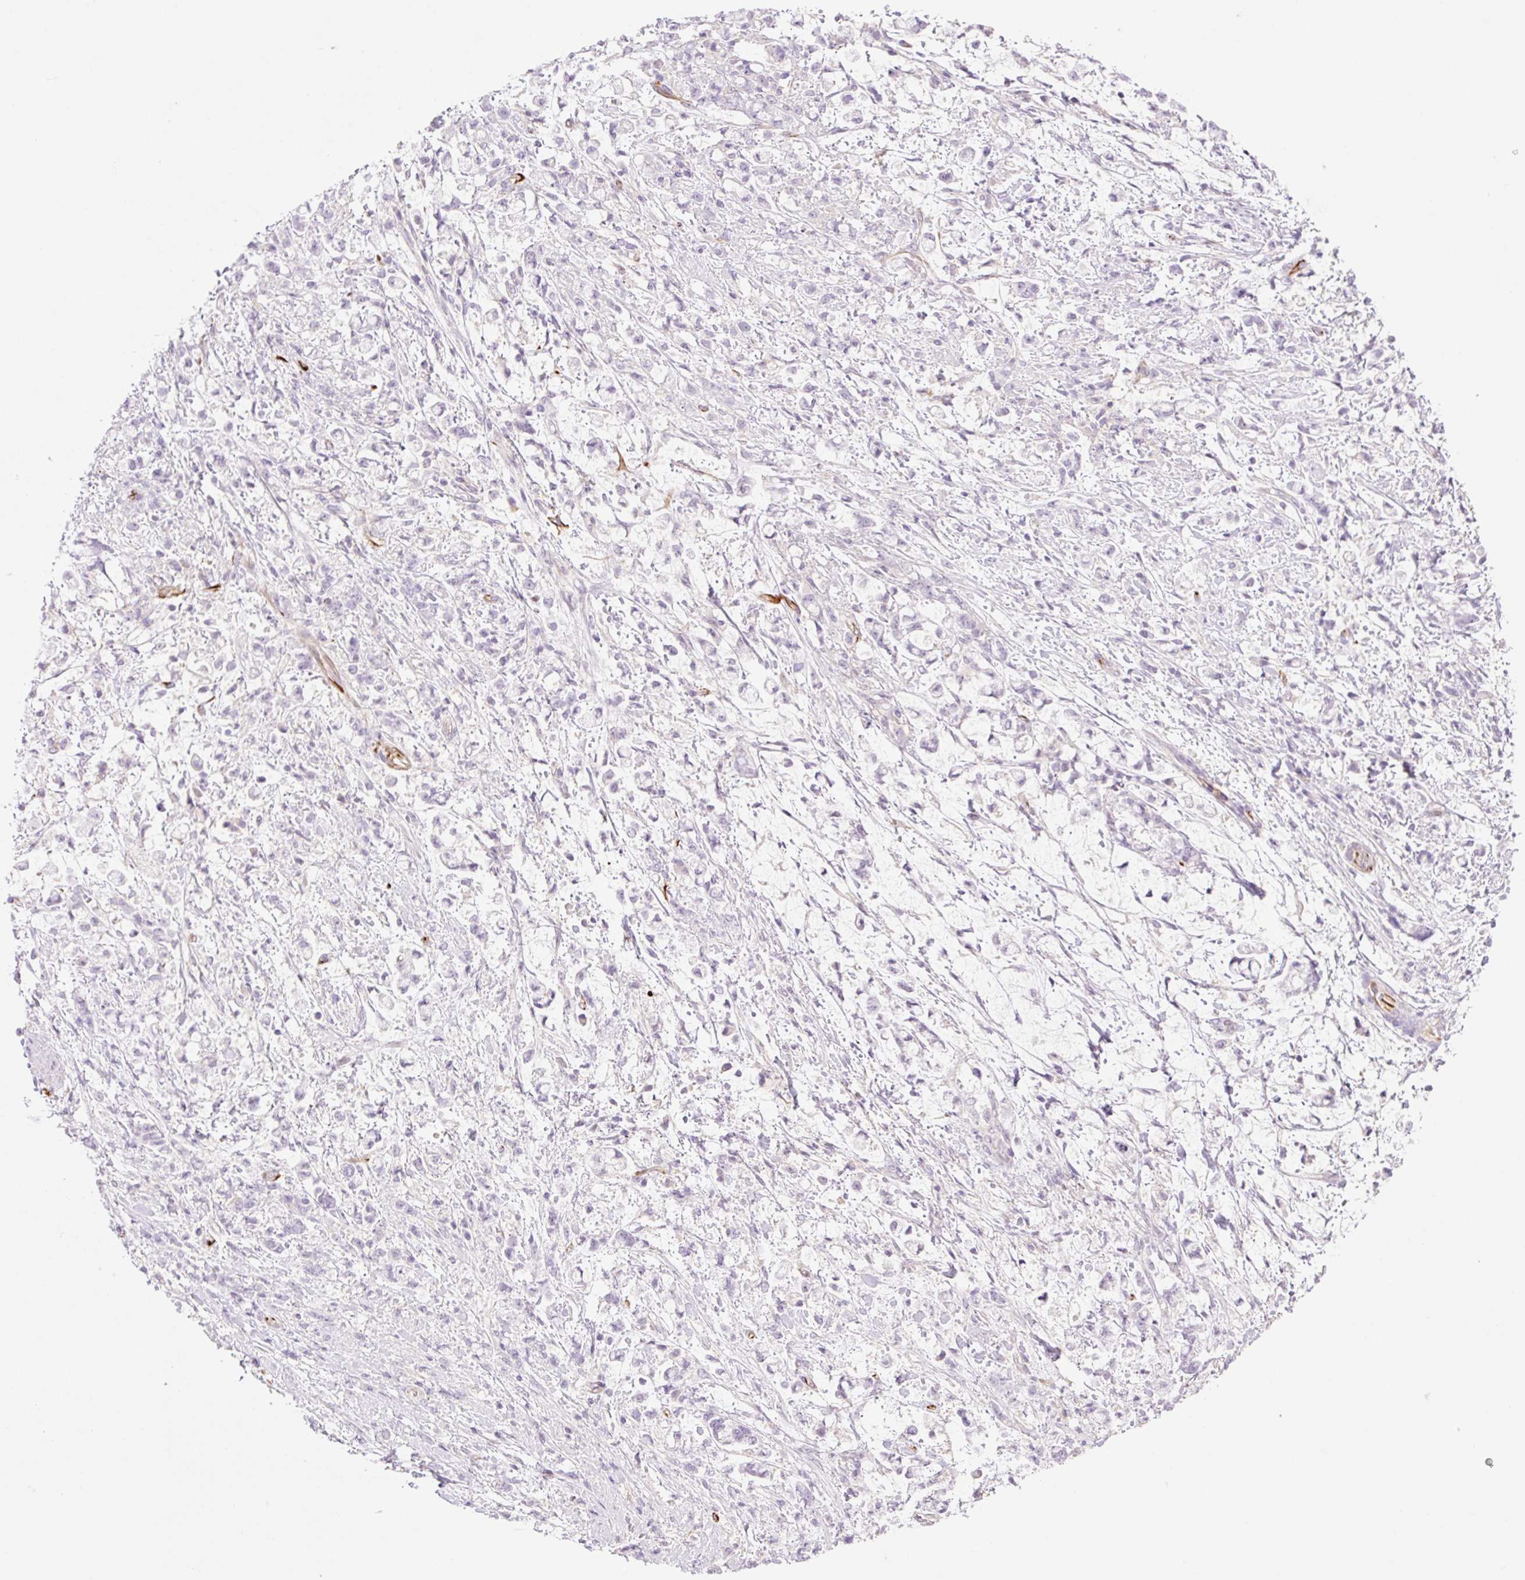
{"staining": {"intensity": "negative", "quantity": "none", "location": "none"}, "tissue": "stomach cancer", "cell_type": "Tumor cells", "image_type": "cancer", "snomed": [{"axis": "morphology", "description": "Adenocarcinoma, NOS"}, {"axis": "topography", "description": "Stomach"}], "caption": "IHC micrograph of human stomach adenocarcinoma stained for a protein (brown), which demonstrates no staining in tumor cells.", "gene": "ZFYVE21", "patient": {"sex": "female", "age": 60}}